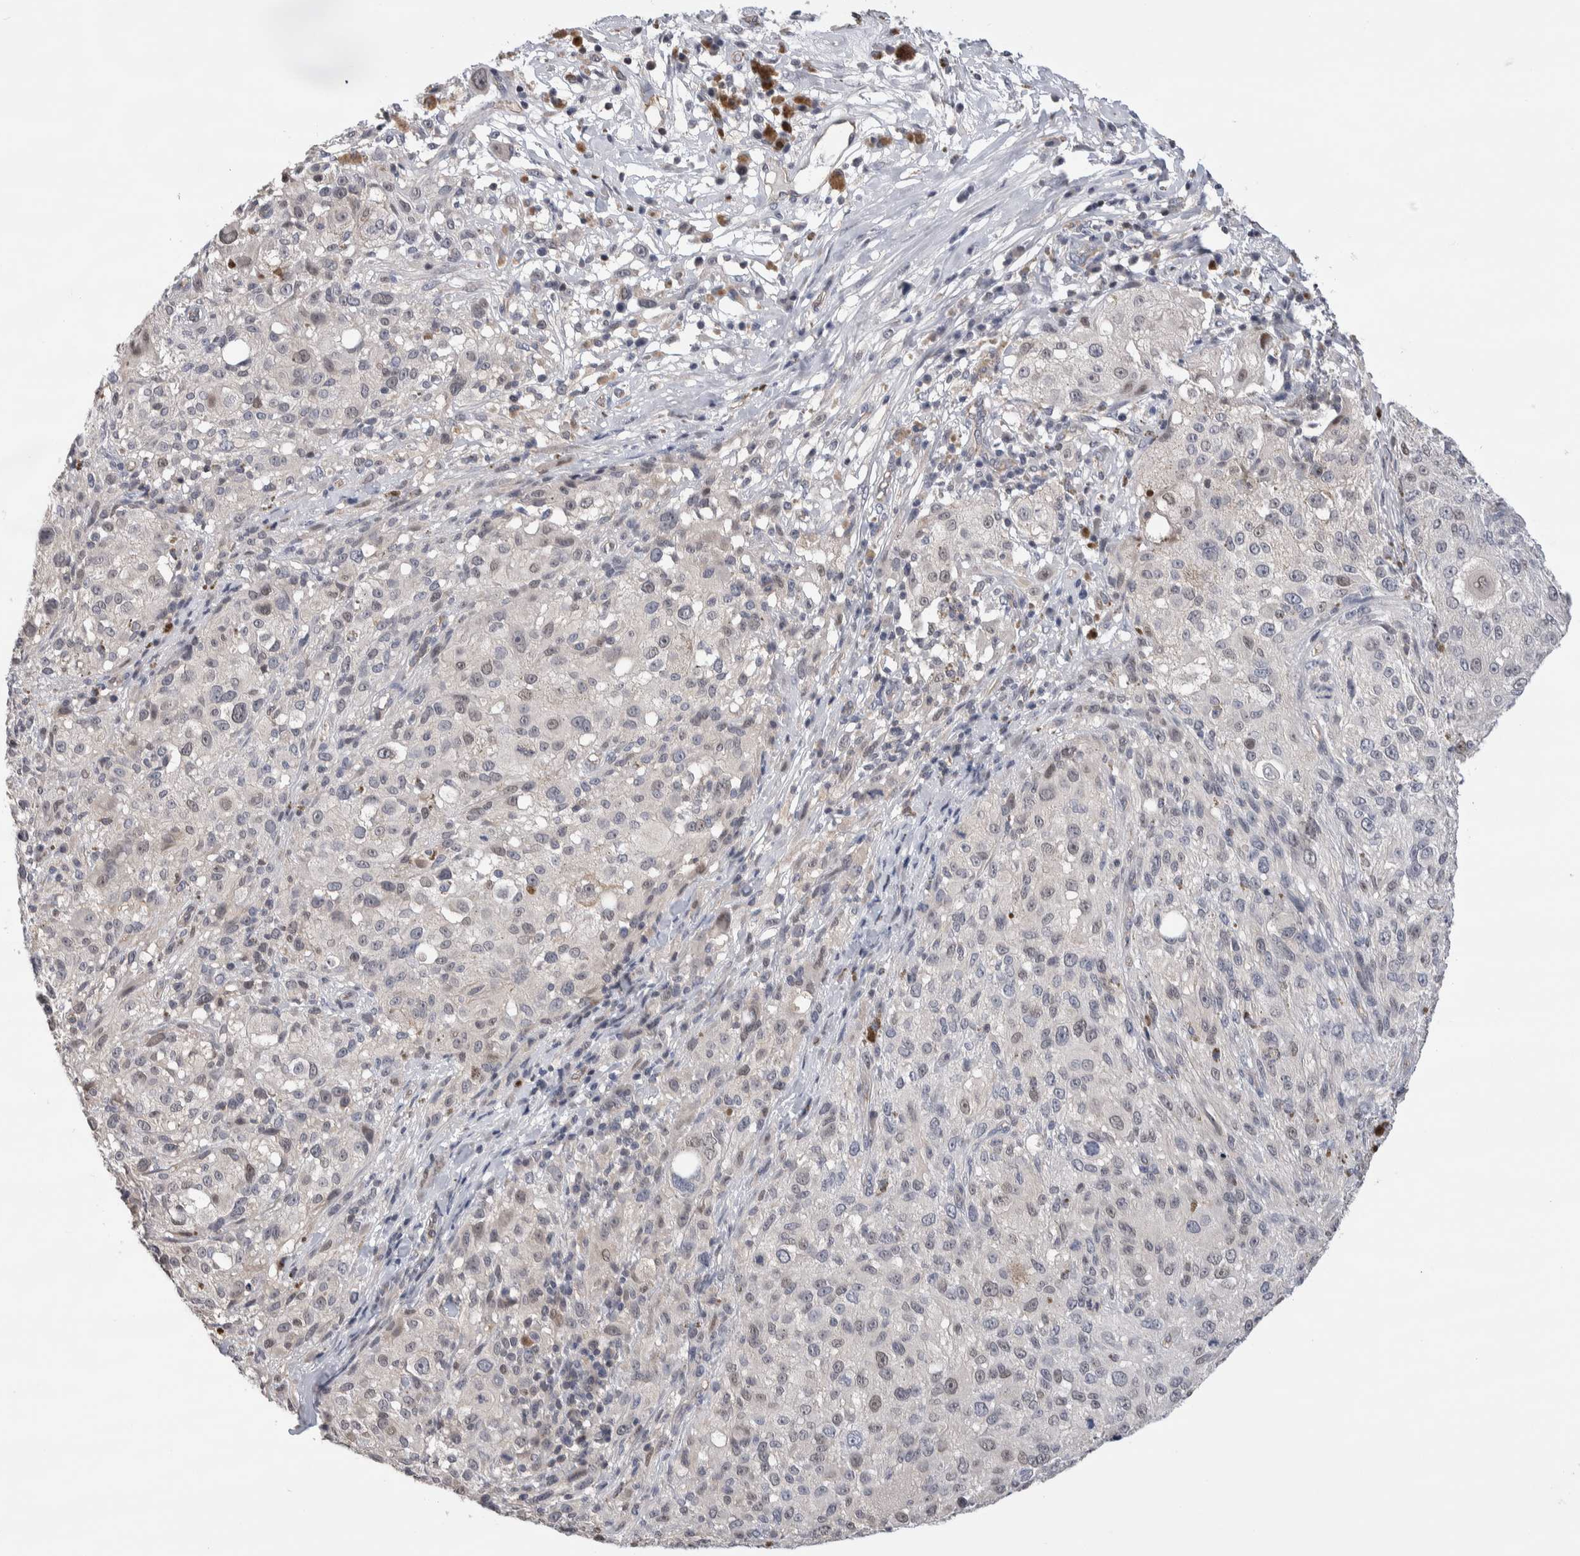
{"staining": {"intensity": "negative", "quantity": "none", "location": "none"}, "tissue": "melanoma", "cell_type": "Tumor cells", "image_type": "cancer", "snomed": [{"axis": "morphology", "description": "Malignant melanoma, NOS"}, {"axis": "topography", "description": "Skin"}], "caption": "A photomicrograph of melanoma stained for a protein displays no brown staining in tumor cells.", "gene": "ZBTB49", "patient": {"sex": "female", "age": 55}}